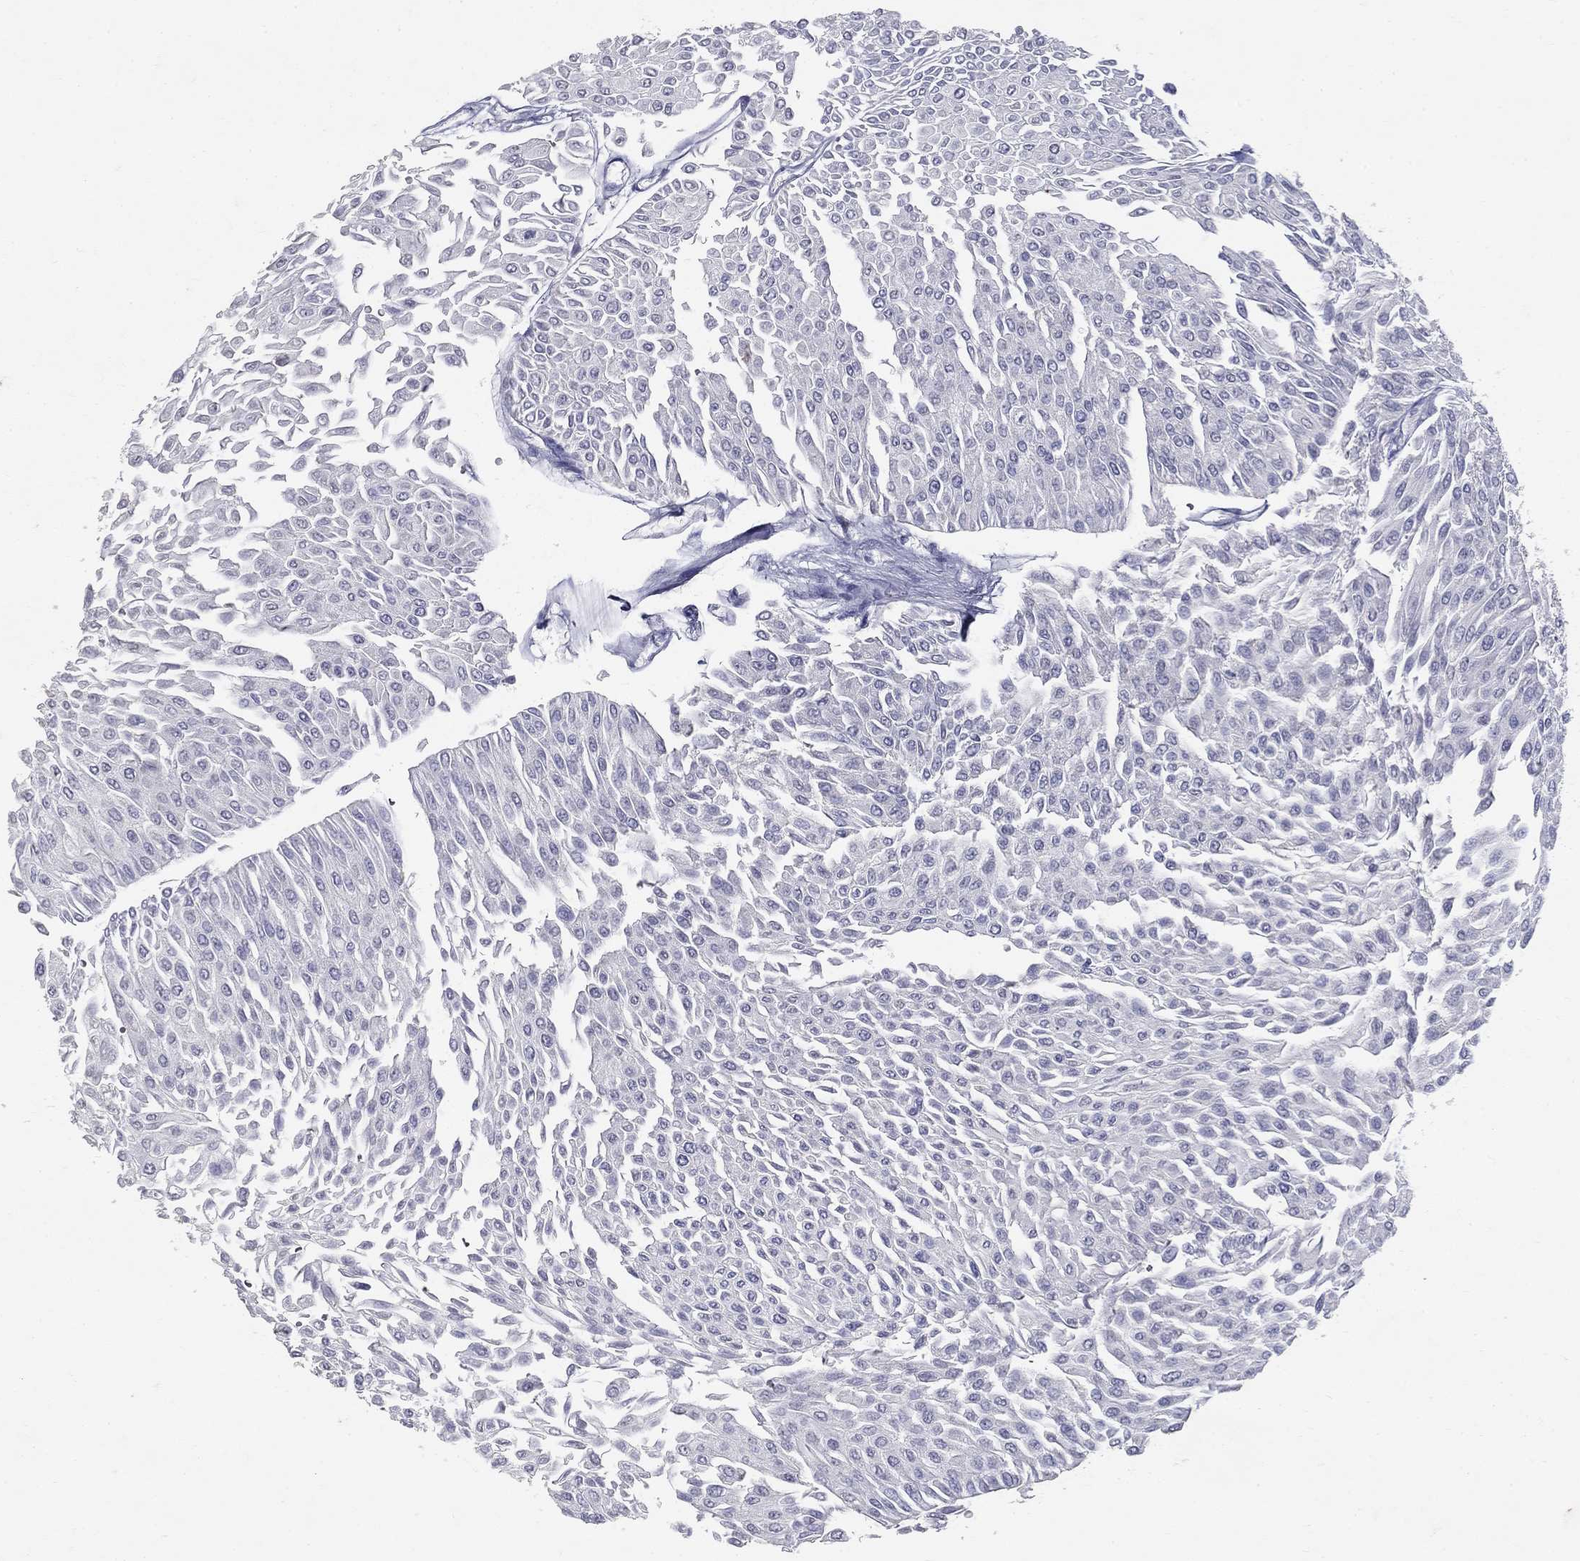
{"staining": {"intensity": "negative", "quantity": "none", "location": "none"}, "tissue": "urothelial cancer", "cell_type": "Tumor cells", "image_type": "cancer", "snomed": [{"axis": "morphology", "description": "Urothelial carcinoma, Low grade"}, {"axis": "topography", "description": "Urinary bladder"}], "caption": "Immunohistochemical staining of human urothelial carcinoma (low-grade) shows no significant staining in tumor cells. The staining is performed using DAB (3,3'-diaminobenzidine) brown chromogen with nuclei counter-stained in using hematoxylin.", "gene": "POMC", "patient": {"sex": "male", "age": 67}}